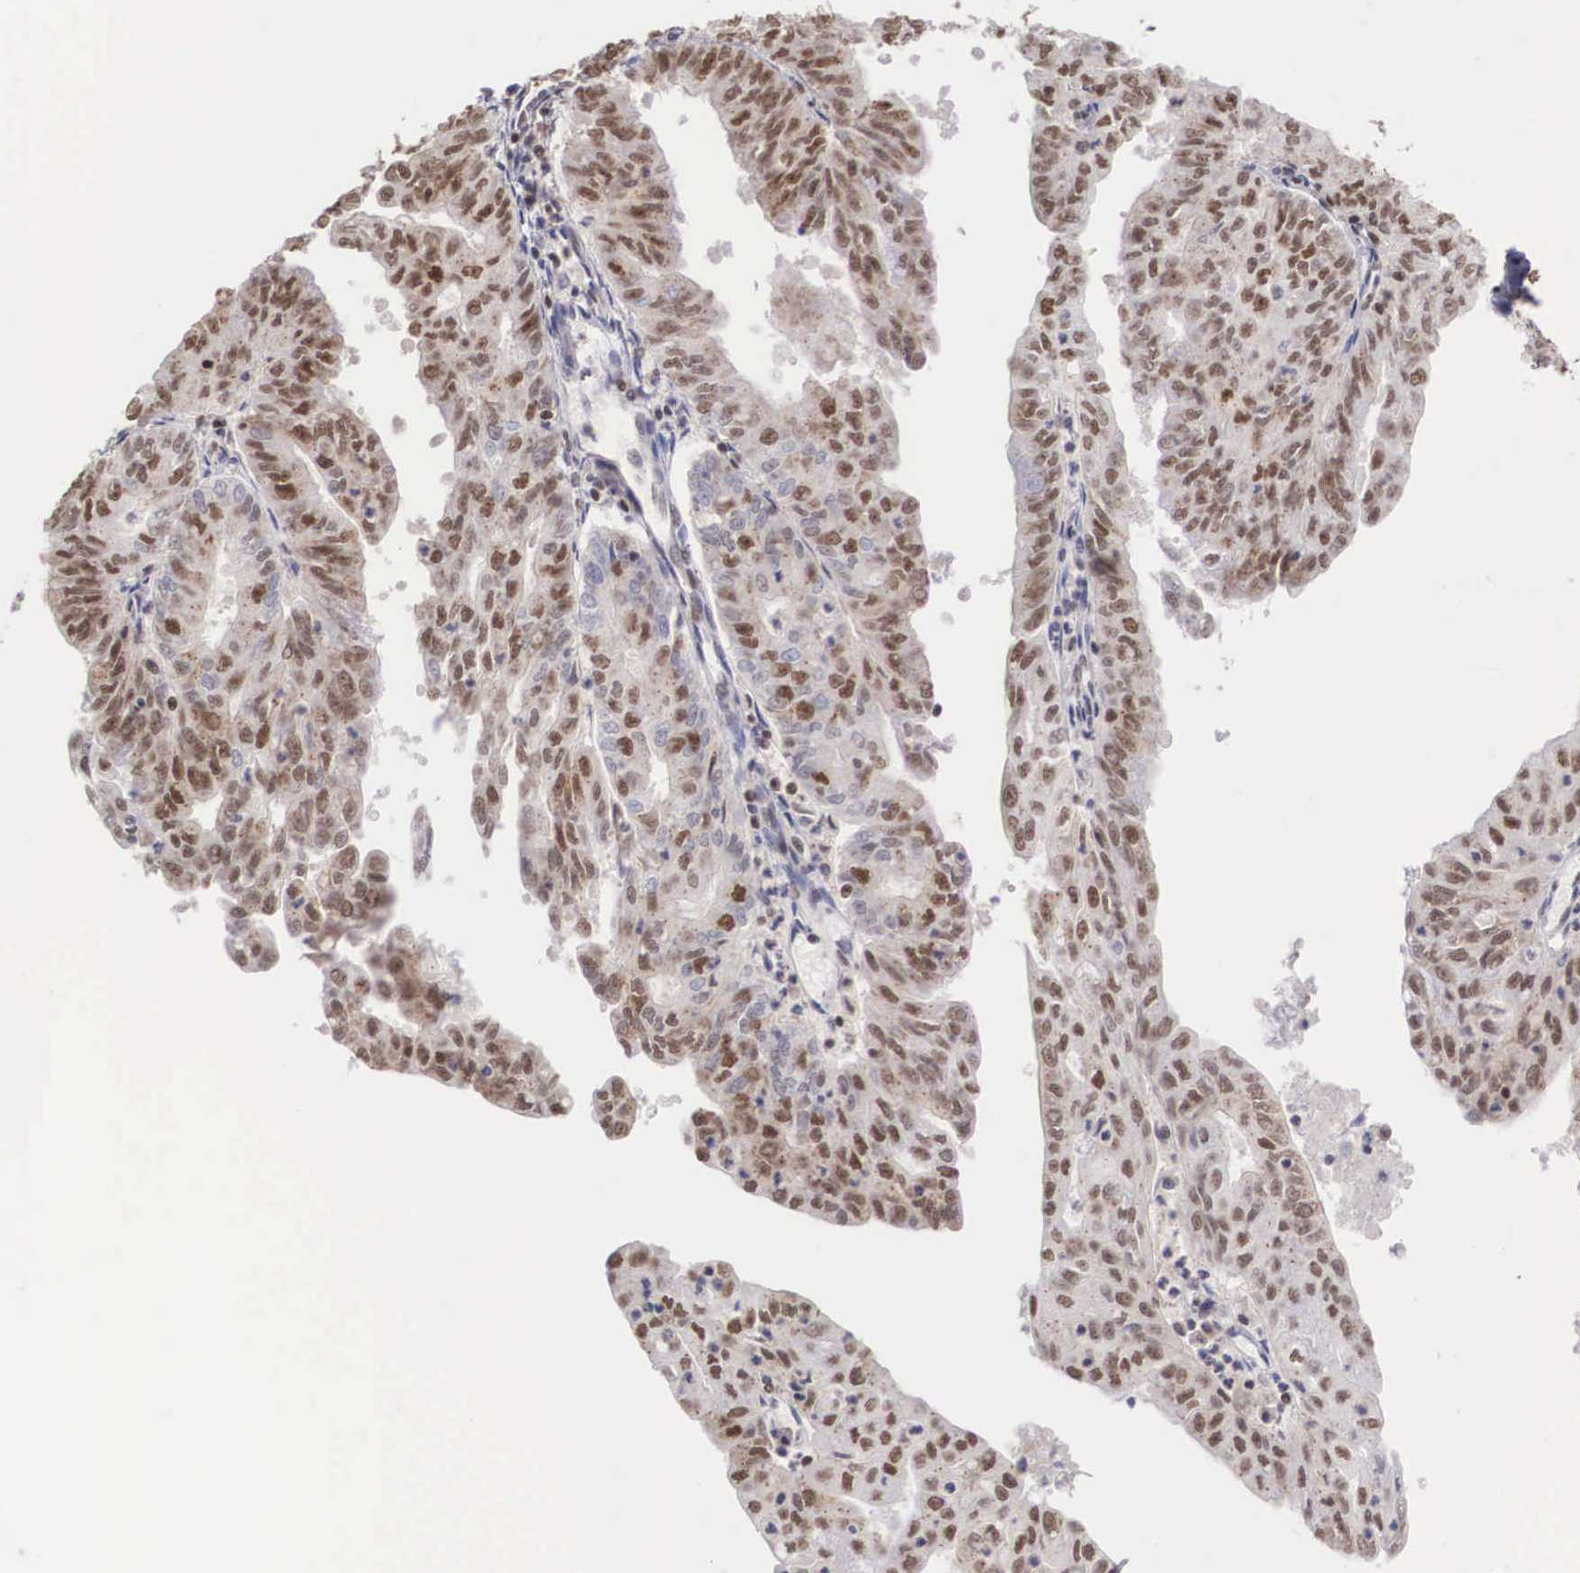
{"staining": {"intensity": "moderate", "quantity": "25%-75%", "location": "nuclear"}, "tissue": "endometrial cancer", "cell_type": "Tumor cells", "image_type": "cancer", "snomed": [{"axis": "morphology", "description": "Adenocarcinoma, NOS"}, {"axis": "topography", "description": "Endometrium"}], "caption": "Human endometrial cancer (adenocarcinoma) stained for a protein (brown) shows moderate nuclear positive expression in about 25%-75% of tumor cells.", "gene": "HTATSF1", "patient": {"sex": "female", "age": 79}}